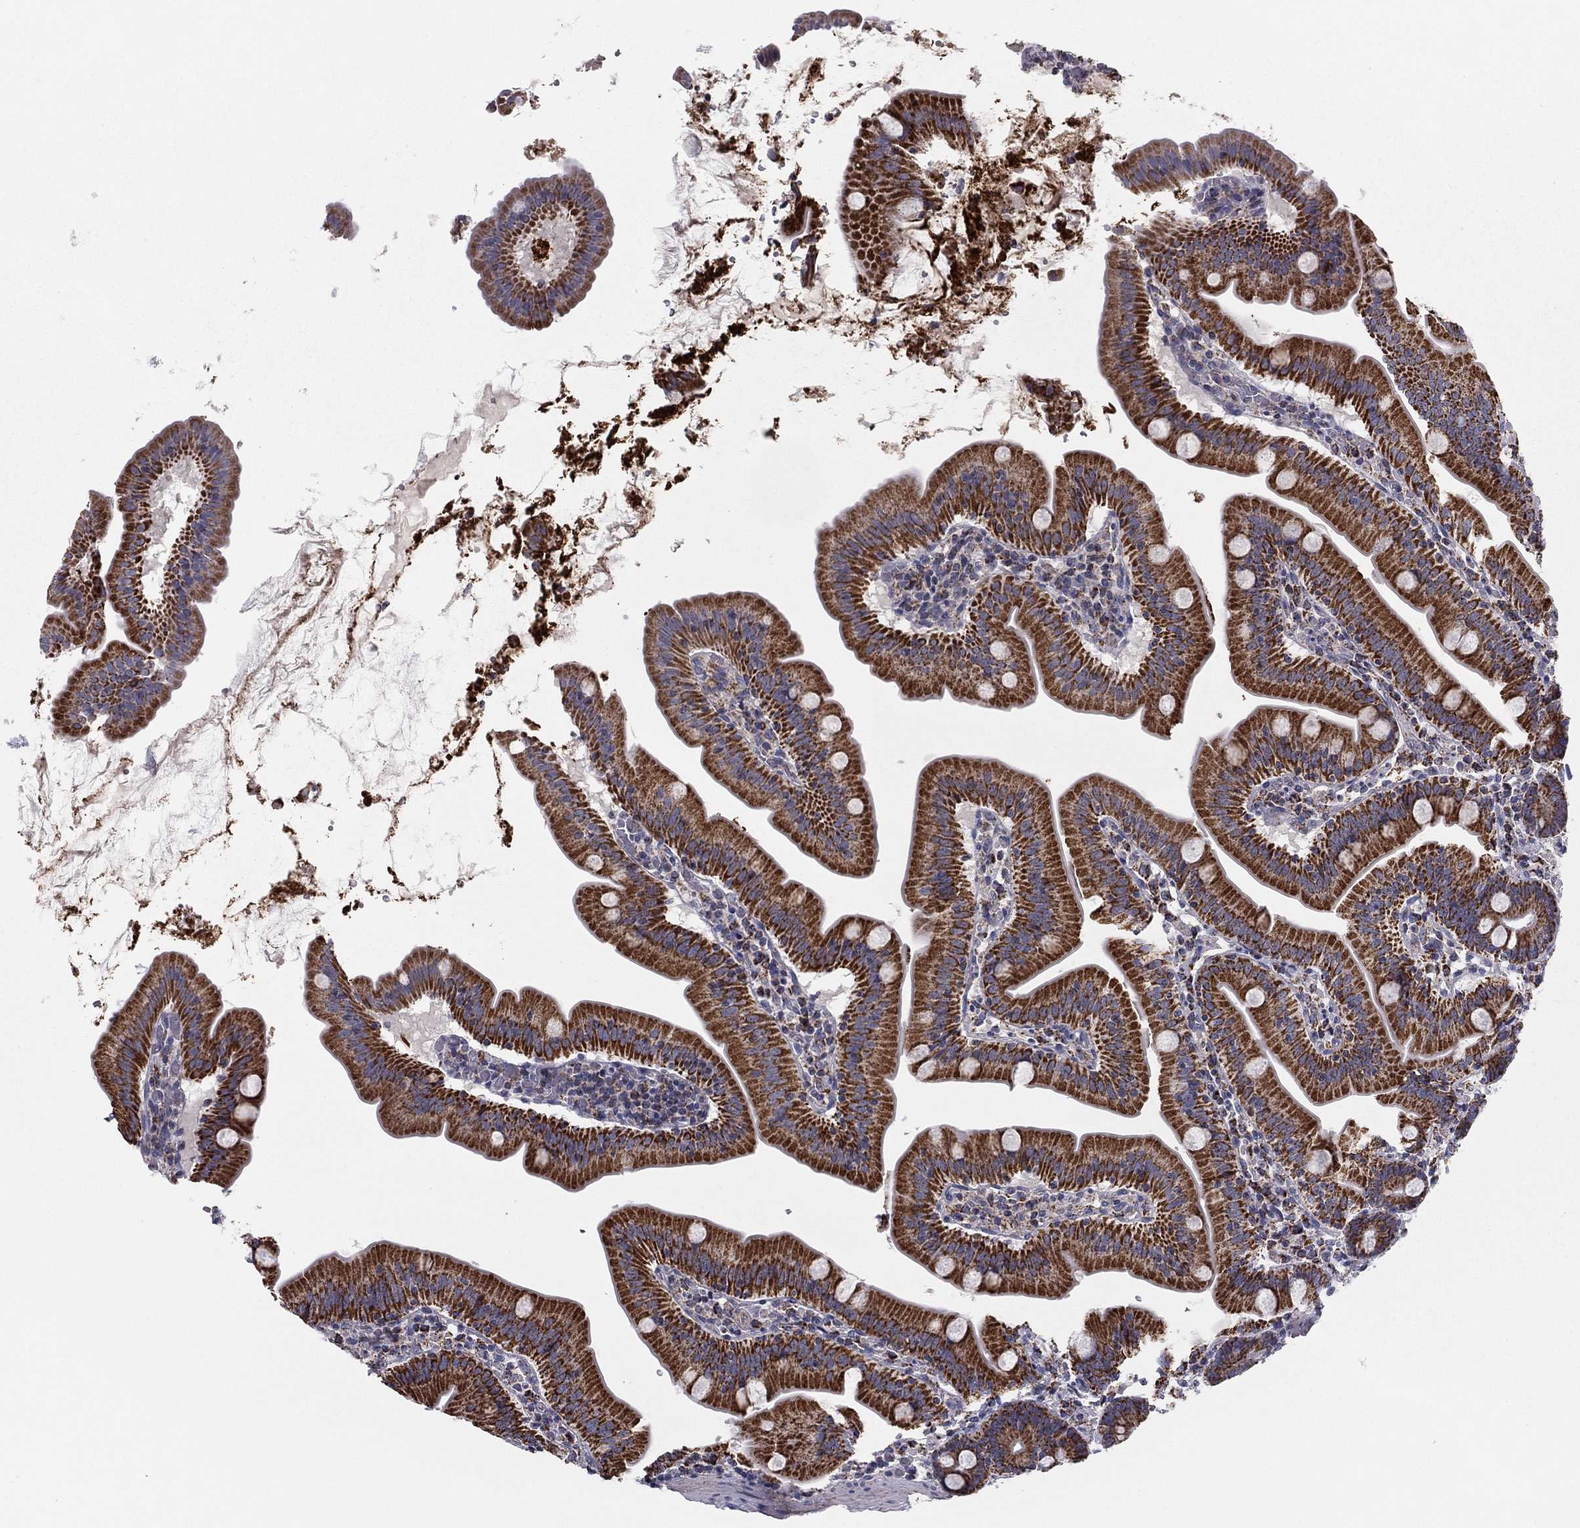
{"staining": {"intensity": "strong", "quantity": ">75%", "location": "cytoplasmic/membranous"}, "tissue": "small intestine", "cell_type": "Glandular cells", "image_type": "normal", "snomed": [{"axis": "morphology", "description": "Normal tissue, NOS"}, {"axis": "topography", "description": "Small intestine"}], "caption": "Protein expression analysis of benign small intestine reveals strong cytoplasmic/membranous positivity in approximately >75% of glandular cells. Using DAB (brown) and hematoxylin (blue) stains, captured at high magnification using brightfield microscopy.", "gene": "NDUFV1", "patient": {"sex": "male", "age": 37}}